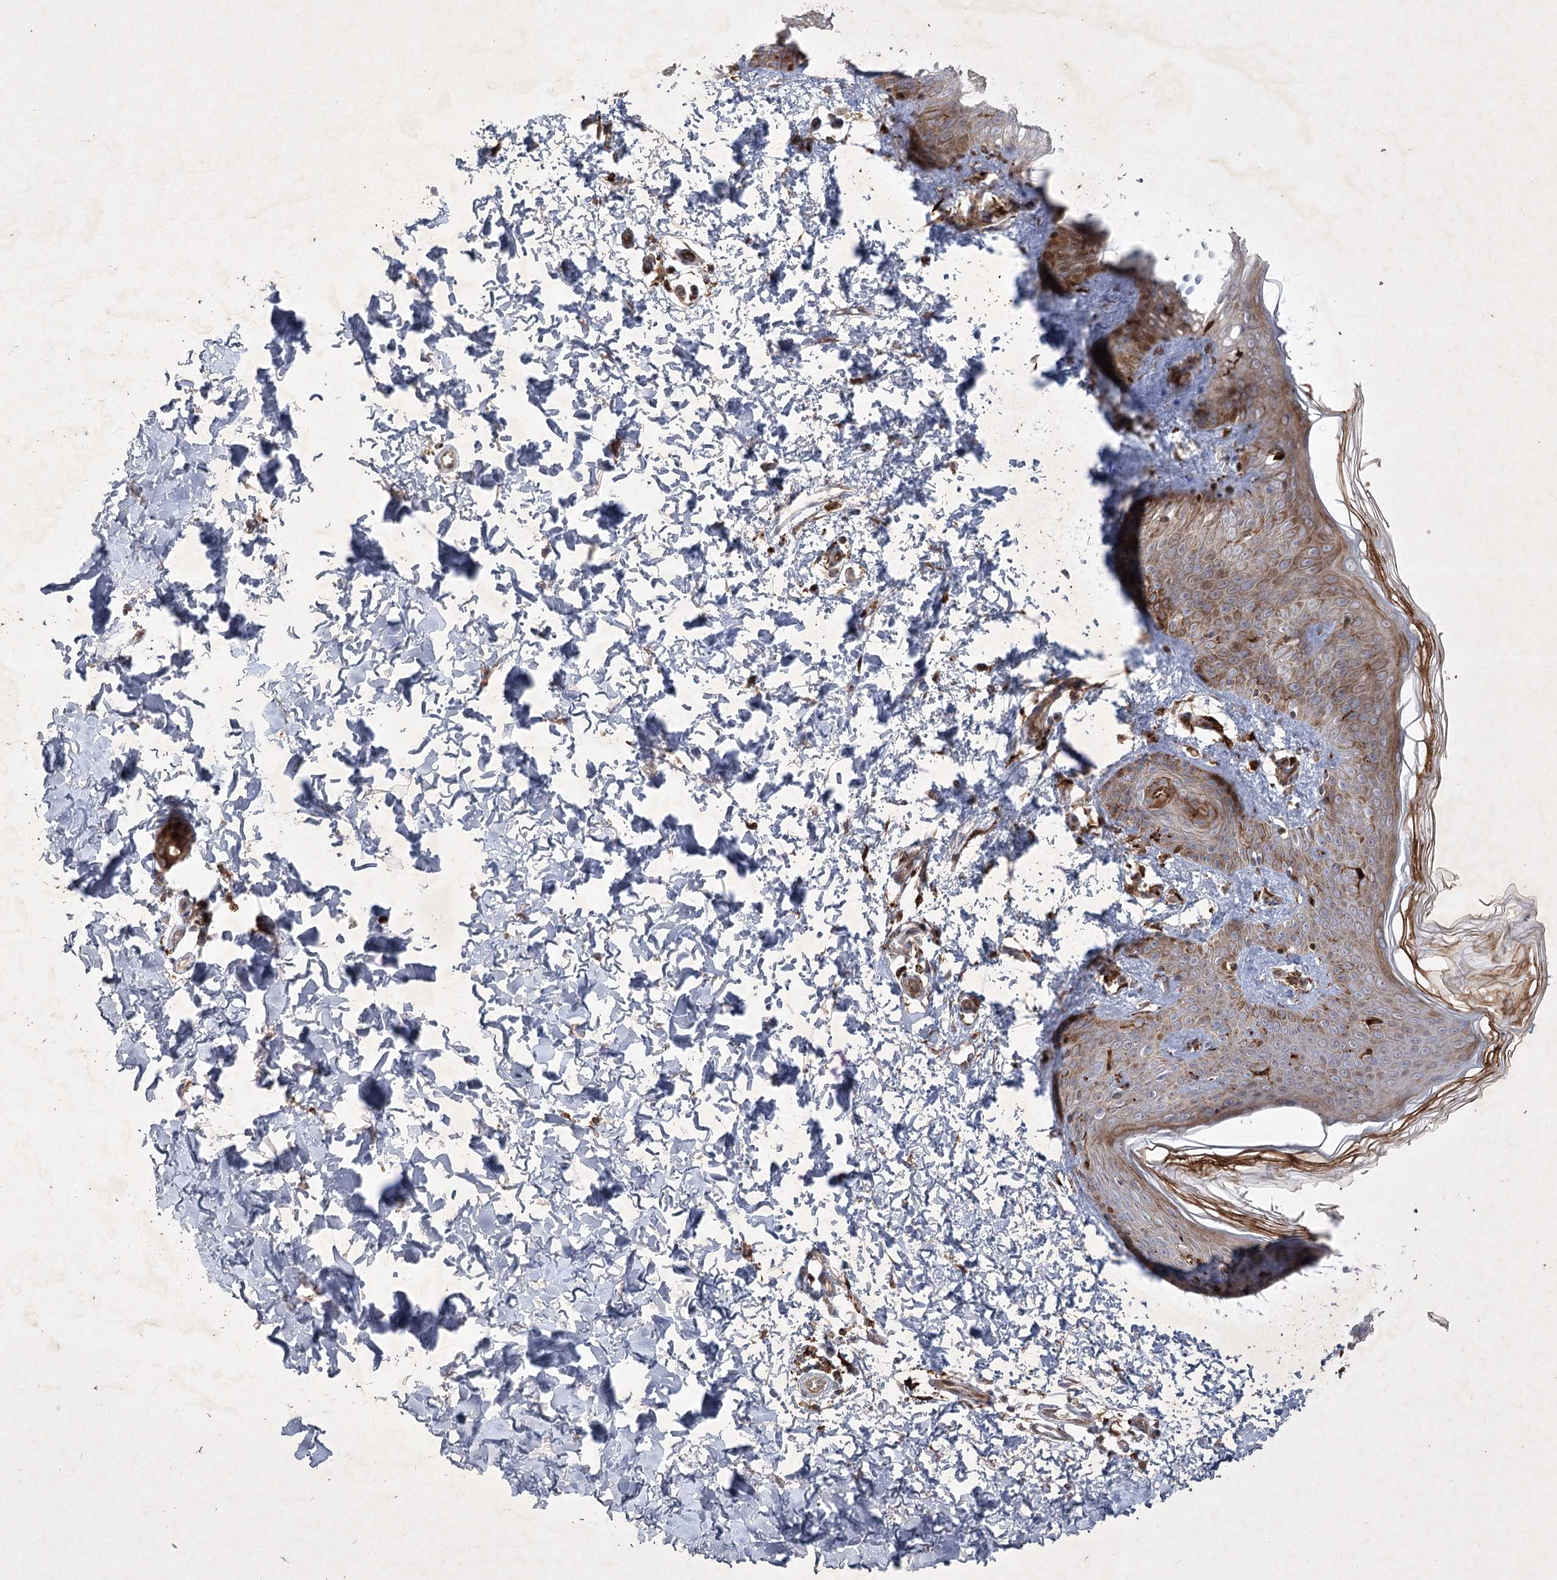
{"staining": {"intensity": "moderate", "quantity": ">75%", "location": "cytoplasmic/membranous"}, "tissue": "skin", "cell_type": "Fibroblasts", "image_type": "normal", "snomed": [{"axis": "morphology", "description": "Normal tissue, NOS"}, {"axis": "morphology", "description": "Neoplasm, benign, NOS"}, {"axis": "topography", "description": "Skin"}, {"axis": "topography", "description": "Soft tissue"}], "caption": "Immunohistochemistry micrograph of benign skin: human skin stained using immunohistochemistry exhibits medium levels of moderate protein expression localized specifically in the cytoplasmic/membranous of fibroblasts, appearing as a cytoplasmic/membranous brown color.", "gene": "KBTBD4", "patient": {"sex": "male", "age": 26}}